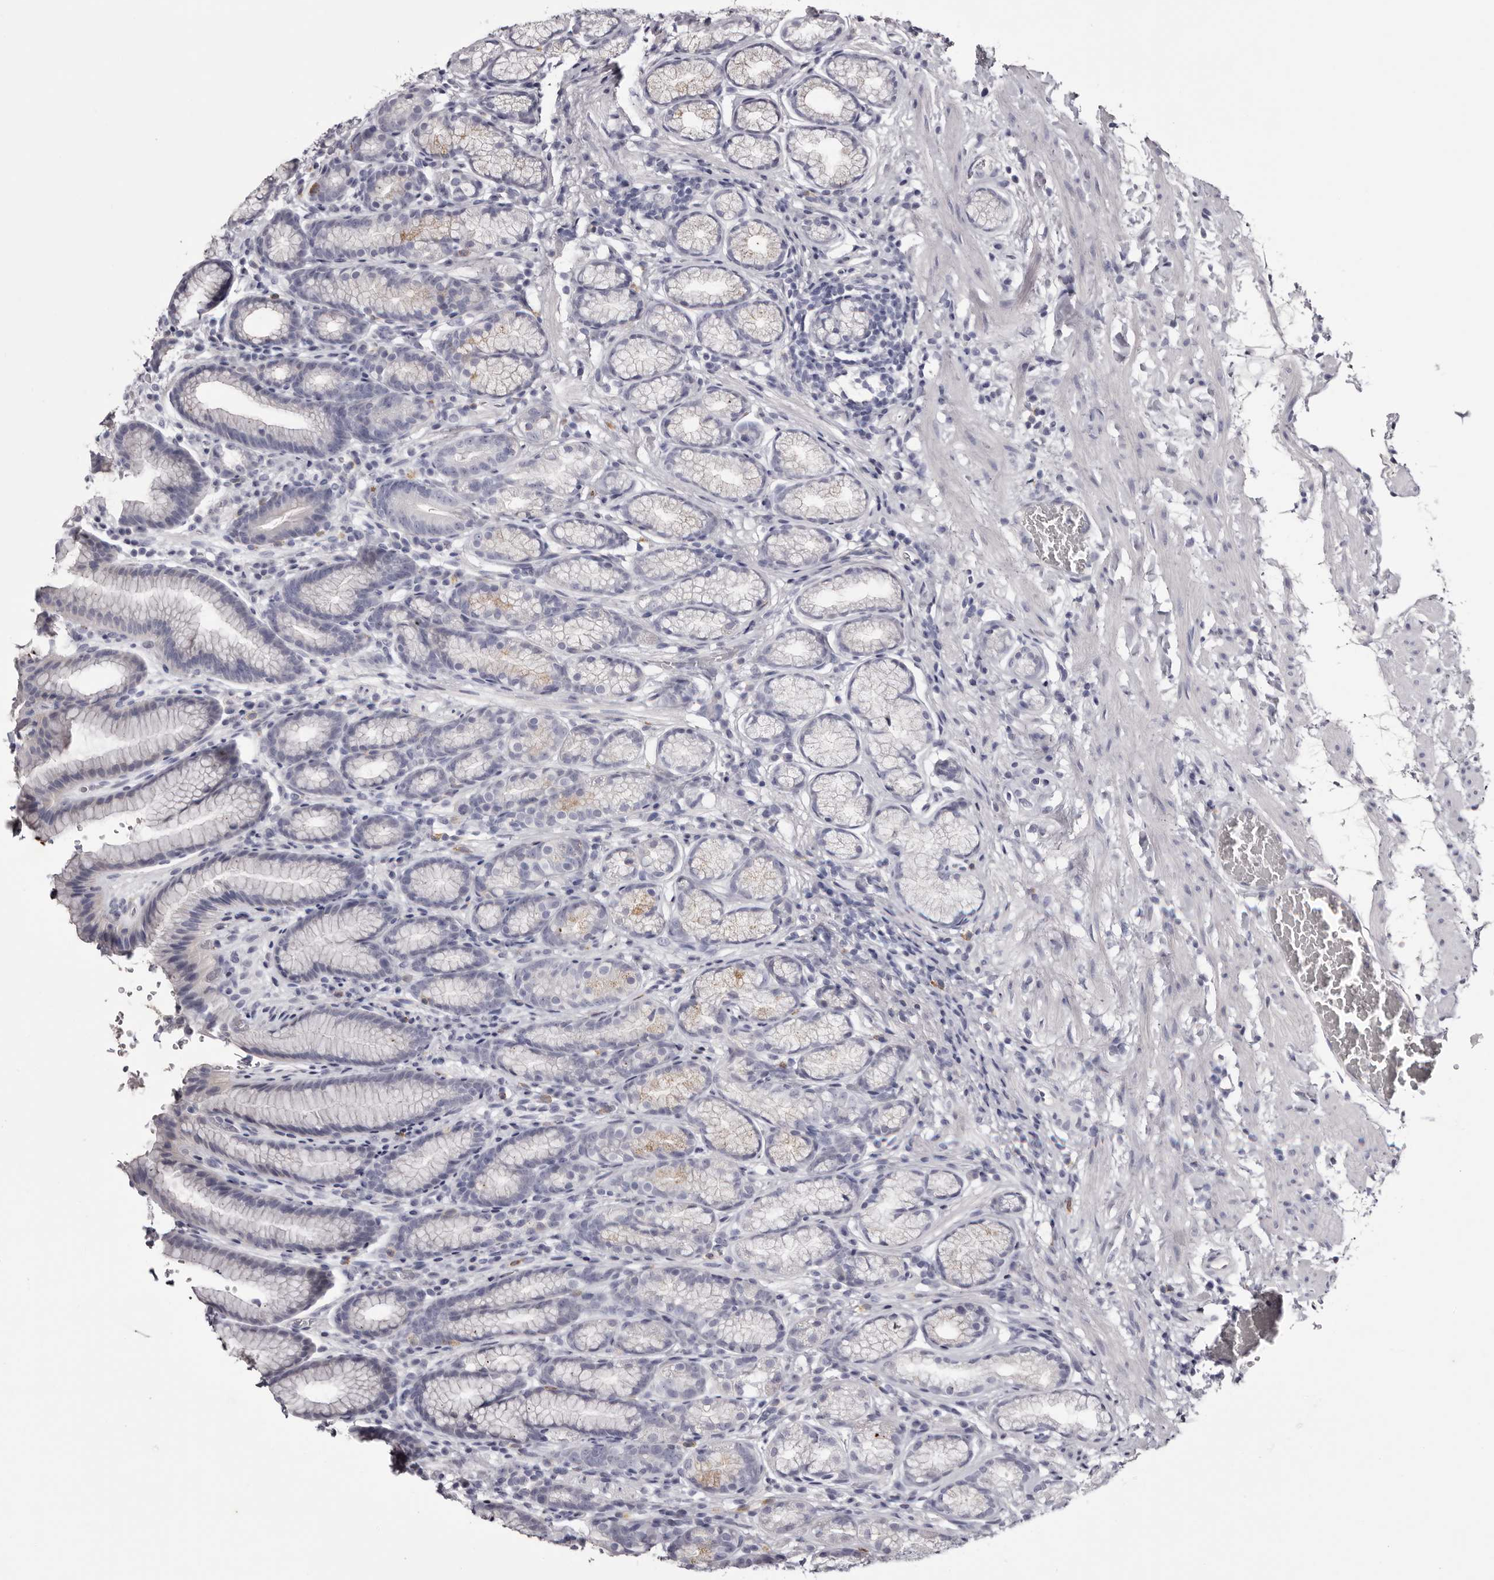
{"staining": {"intensity": "negative", "quantity": "none", "location": "none"}, "tissue": "stomach", "cell_type": "Glandular cells", "image_type": "normal", "snomed": [{"axis": "morphology", "description": "Normal tissue, NOS"}, {"axis": "topography", "description": "Stomach"}], "caption": "An immunohistochemistry (IHC) image of normal stomach is shown. There is no staining in glandular cells of stomach. (IHC, brightfield microscopy, high magnification).", "gene": "CA6", "patient": {"sex": "male", "age": 42}}